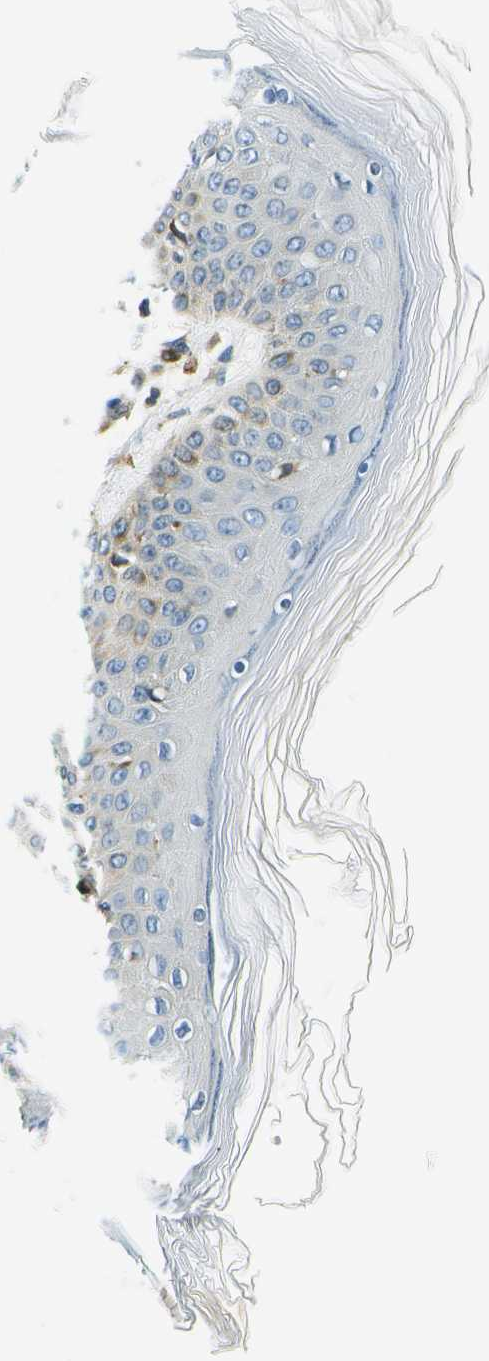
{"staining": {"intensity": "moderate", "quantity": ">75%", "location": "cytoplasmic/membranous"}, "tissue": "skin", "cell_type": "Fibroblasts", "image_type": "normal", "snomed": [{"axis": "morphology", "description": "Normal tissue, NOS"}, {"axis": "topography", "description": "Skin"}], "caption": "Immunohistochemical staining of unremarkable human skin shows medium levels of moderate cytoplasmic/membranous staining in approximately >75% of fibroblasts.", "gene": "ESYT1", "patient": {"sex": "male", "age": 53}}